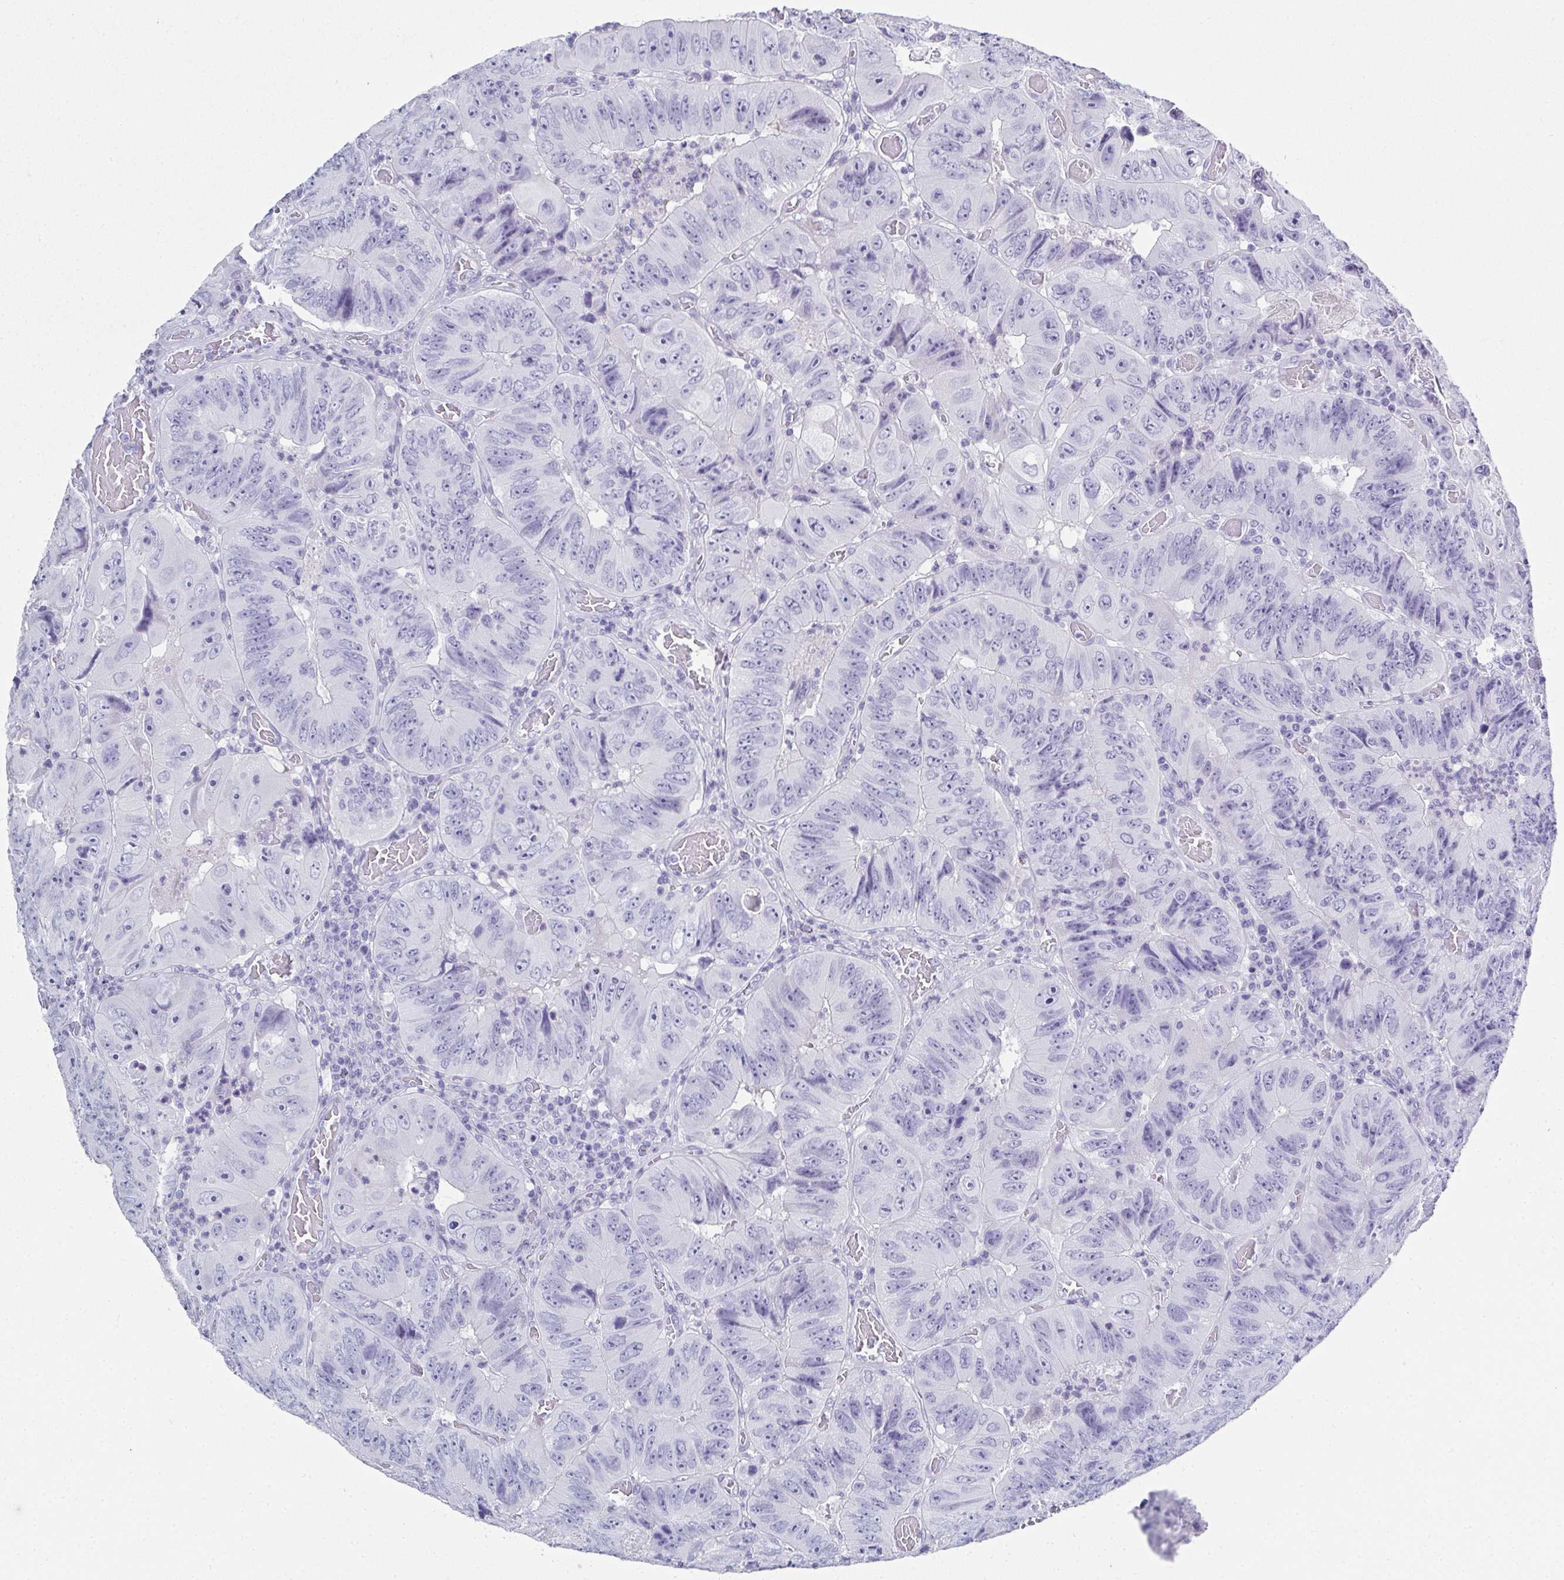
{"staining": {"intensity": "negative", "quantity": "none", "location": "none"}, "tissue": "colorectal cancer", "cell_type": "Tumor cells", "image_type": "cancer", "snomed": [{"axis": "morphology", "description": "Adenocarcinoma, NOS"}, {"axis": "topography", "description": "Colon"}], "caption": "IHC of adenocarcinoma (colorectal) displays no positivity in tumor cells. (Brightfield microscopy of DAB immunohistochemistry (IHC) at high magnification).", "gene": "SYCP1", "patient": {"sex": "female", "age": 84}}